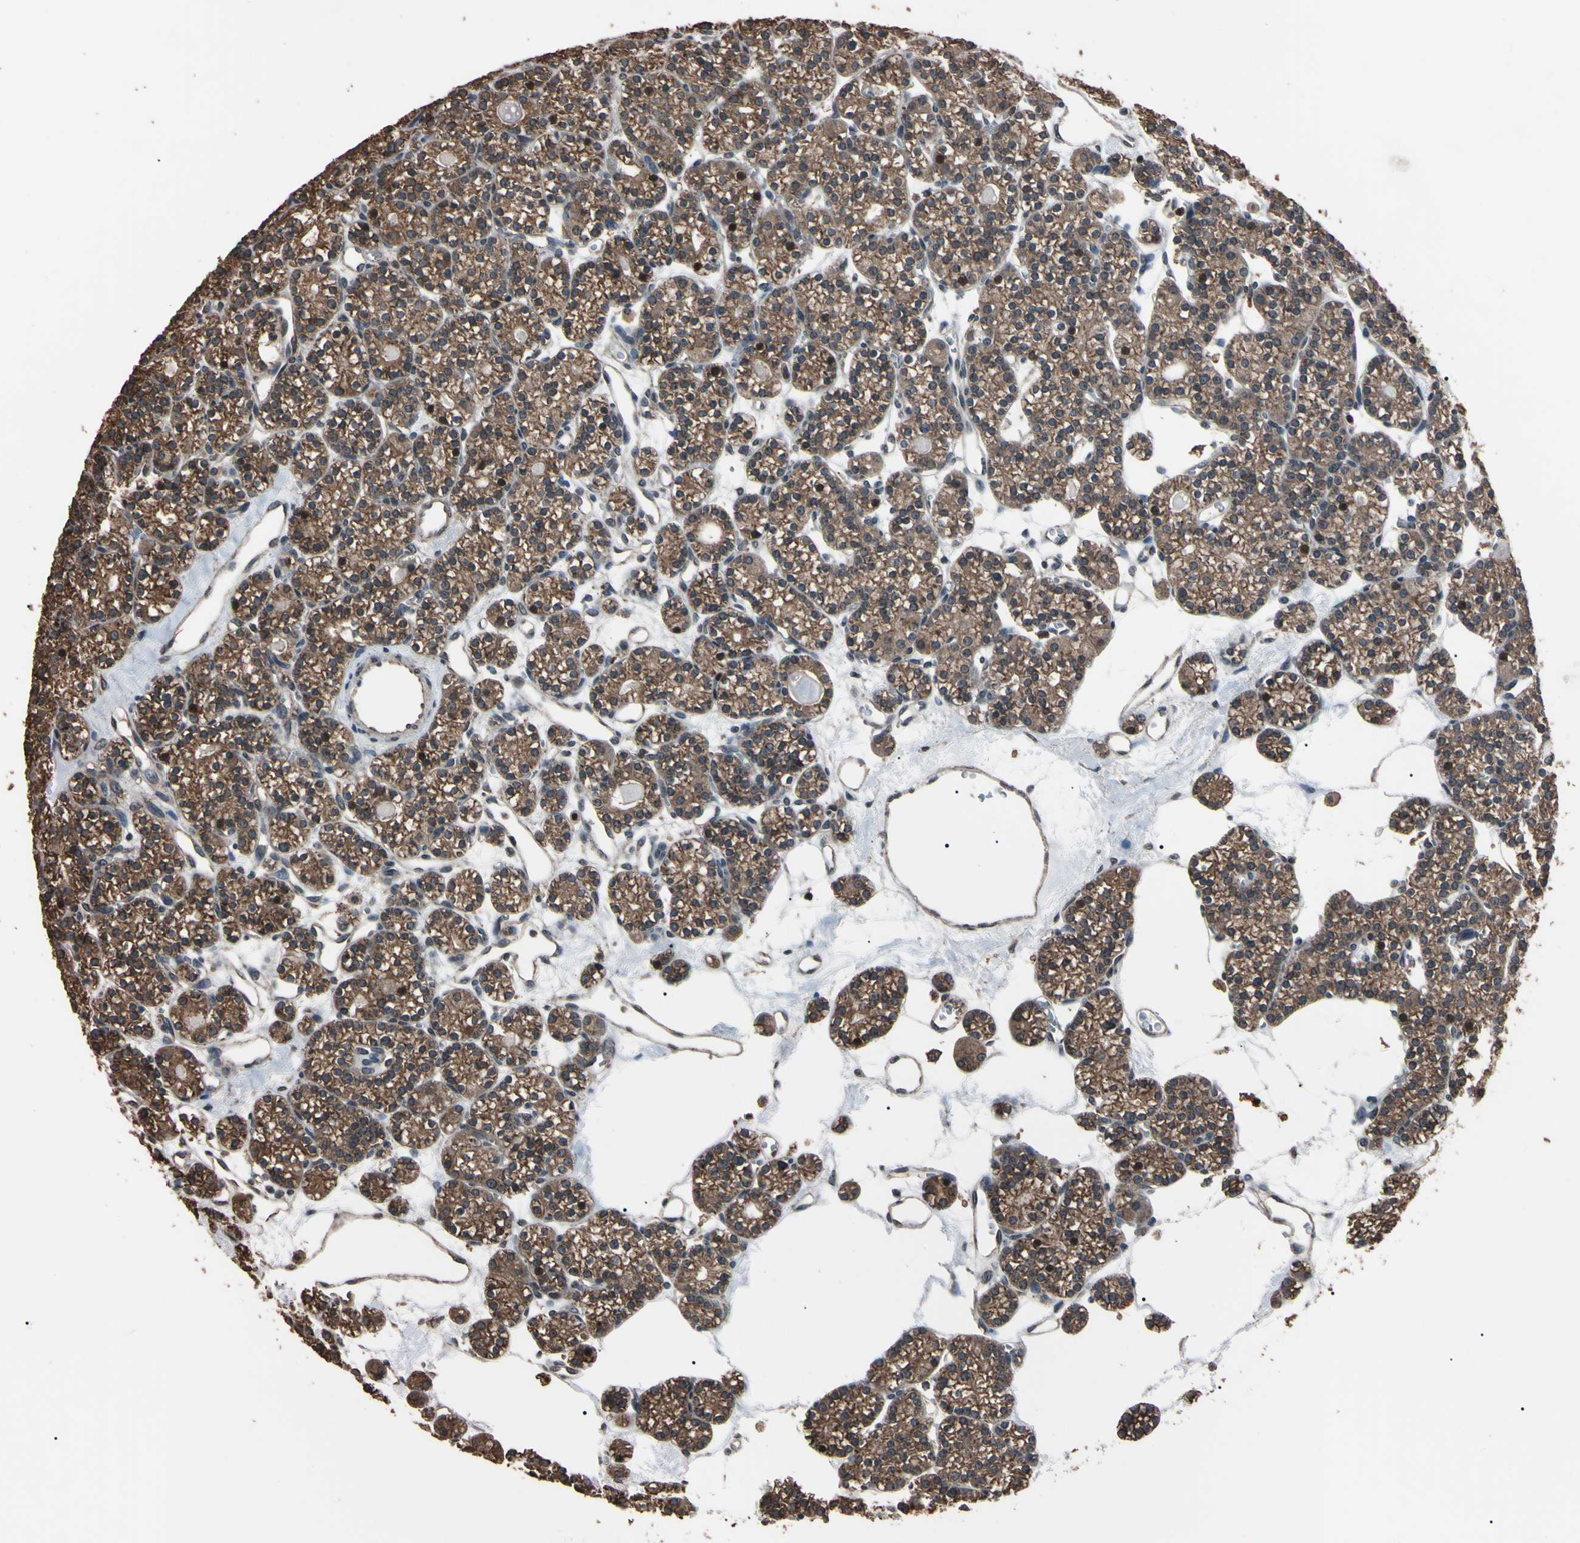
{"staining": {"intensity": "moderate", "quantity": "25%-75%", "location": "cytoplasmic/membranous,nuclear"}, "tissue": "parathyroid gland", "cell_type": "Glandular cells", "image_type": "normal", "snomed": [{"axis": "morphology", "description": "Normal tissue, NOS"}, {"axis": "topography", "description": "Parathyroid gland"}], "caption": "Glandular cells demonstrate medium levels of moderate cytoplasmic/membranous,nuclear positivity in approximately 25%-75% of cells in unremarkable parathyroid gland.", "gene": "TNFRSF1A", "patient": {"sex": "female", "age": 64}}